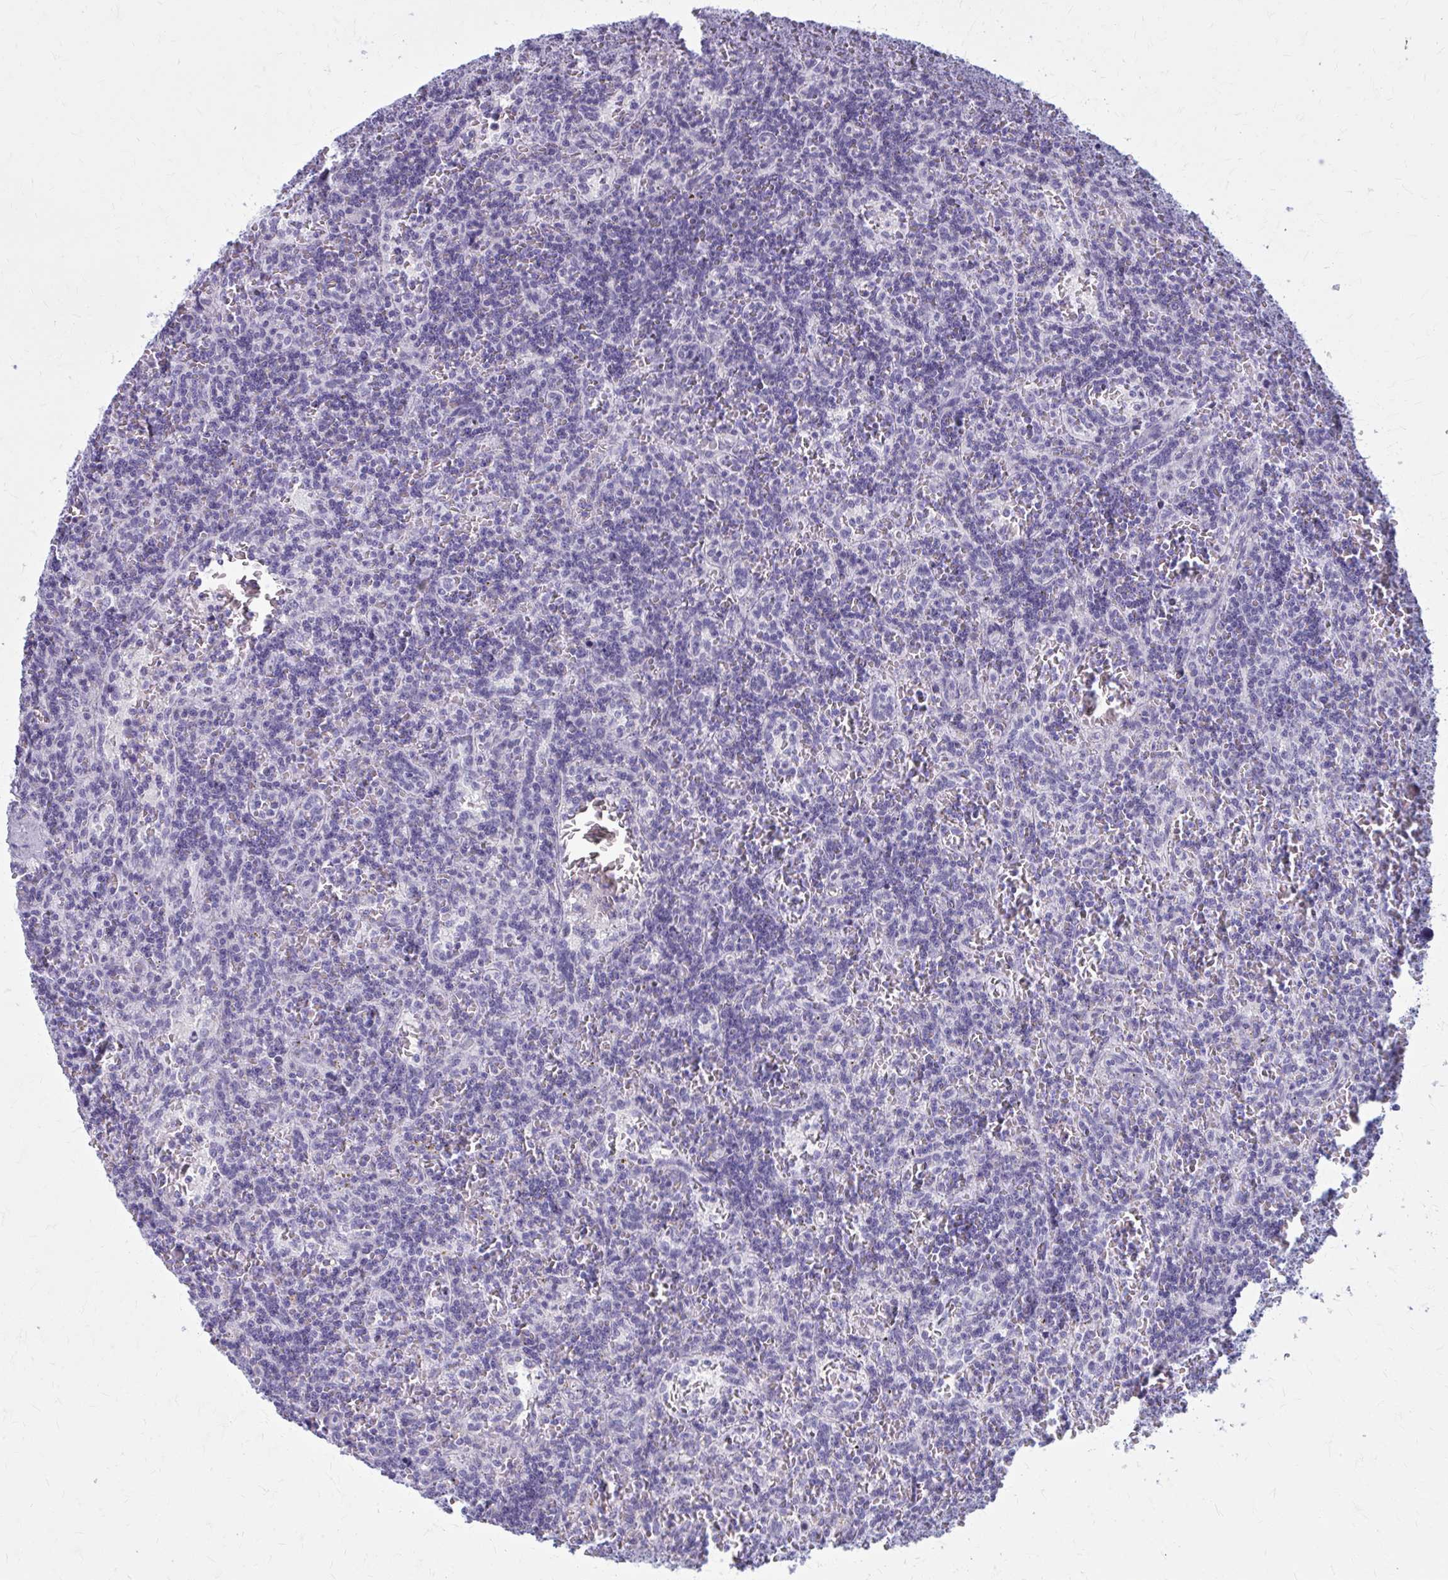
{"staining": {"intensity": "negative", "quantity": "none", "location": "none"}, "tissue": "lymphoma", "cell_type": "Tumor cells", "image_type": "cancer", "snomed": [{"axis": "morphology", "description": "Malignant lymphoma, non-Hodgkin's type, Low grade"}, {"axis": "topography", "description": "Spleen"}], "caption": "Protein analysis of lymphoma reveals no significant staining in tumor cells.", "gene": "CASQ2", "patient": {"sex": "male", "age": 73}}